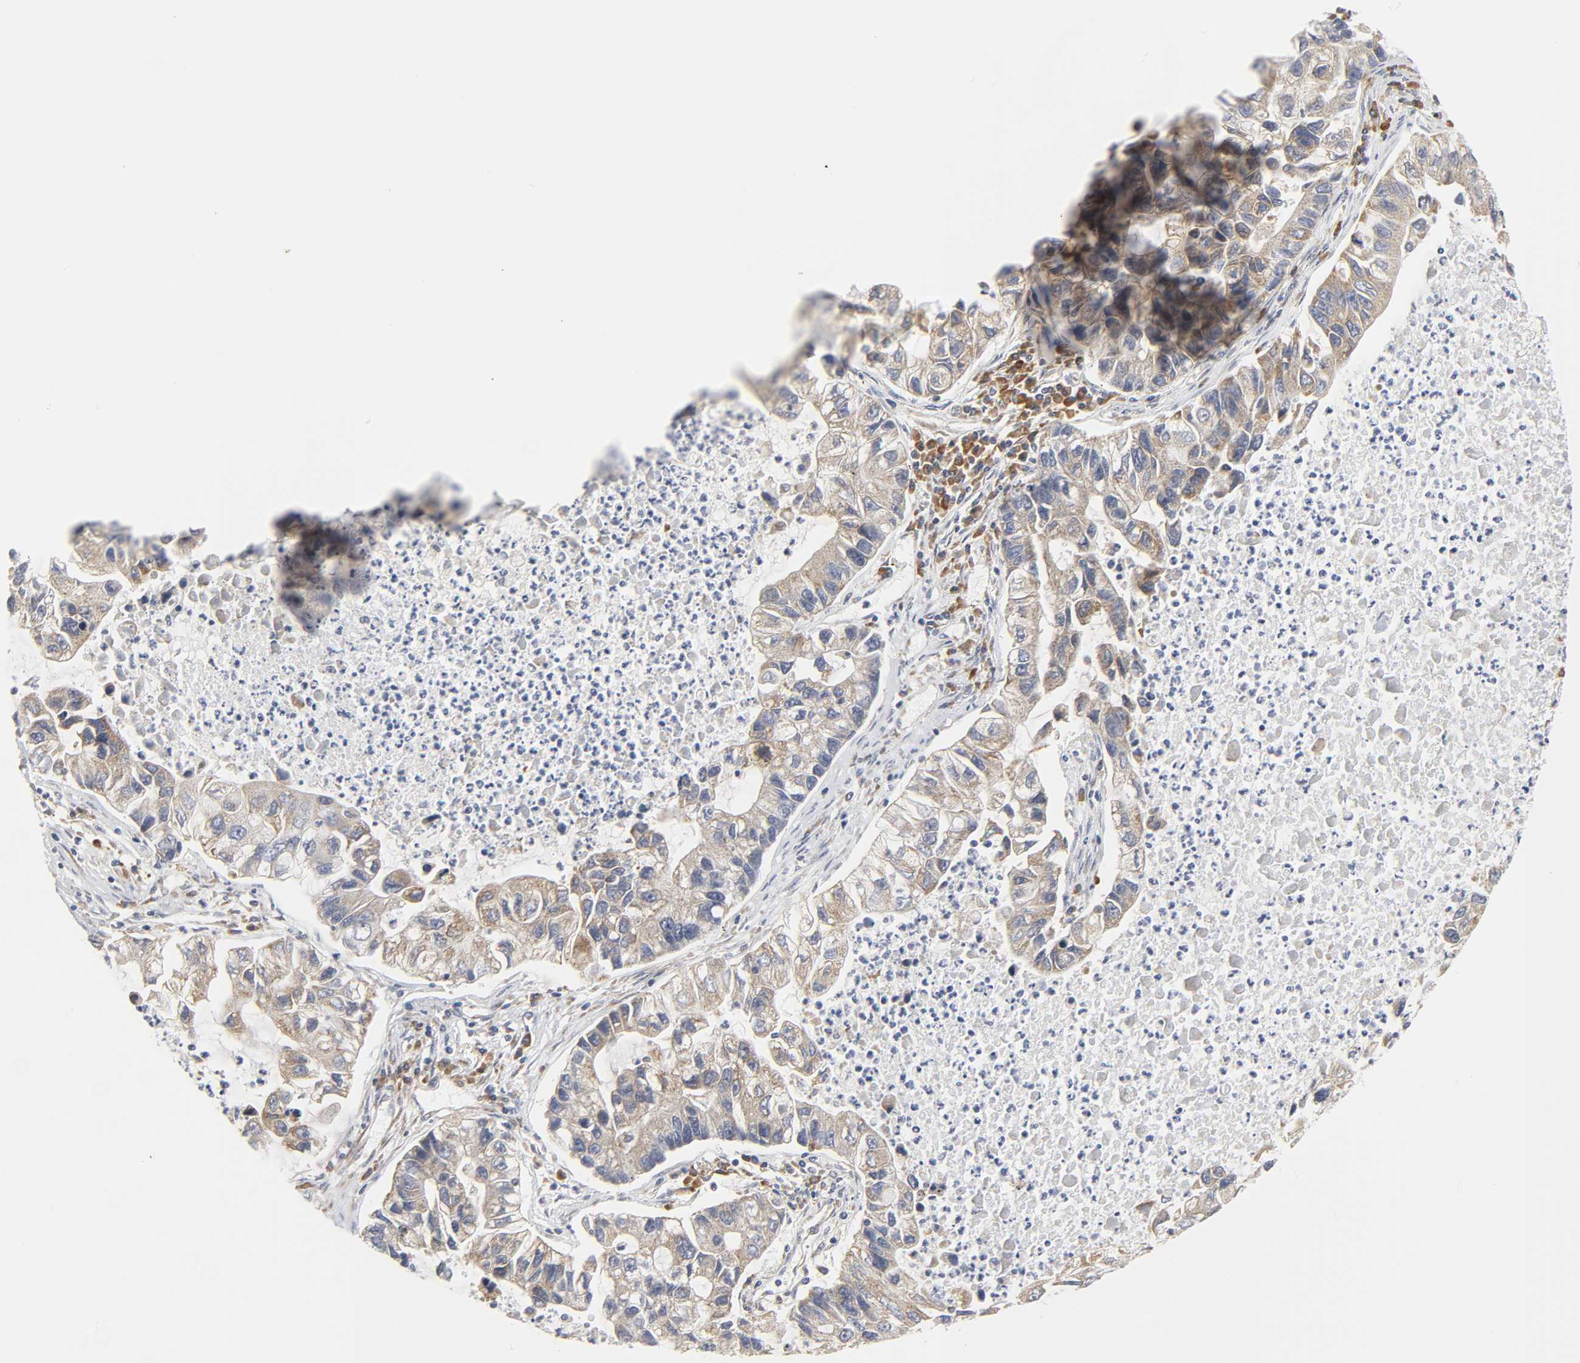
{"staining": {"intensity": "moderate", "quantity": ">75%", "location": "cytoplasmic/membranous"}, "tissue": "lung cancer", "cell_type": "Tumor cells", "image_type": "cancer", "snomed": [{"axis": "morphology", "description": "Adenocarcinoma, NOS"}, {"axis": "topography", "description": "Lung"}], "caption": "Brown immunohistochemical staining in human lung adenocarcinoma shows moderate cytoplasmic/membranous positivity in about >75% of tumor cells.", "gene": "BAX", "patient": {"sex": "female", "age": 51}}